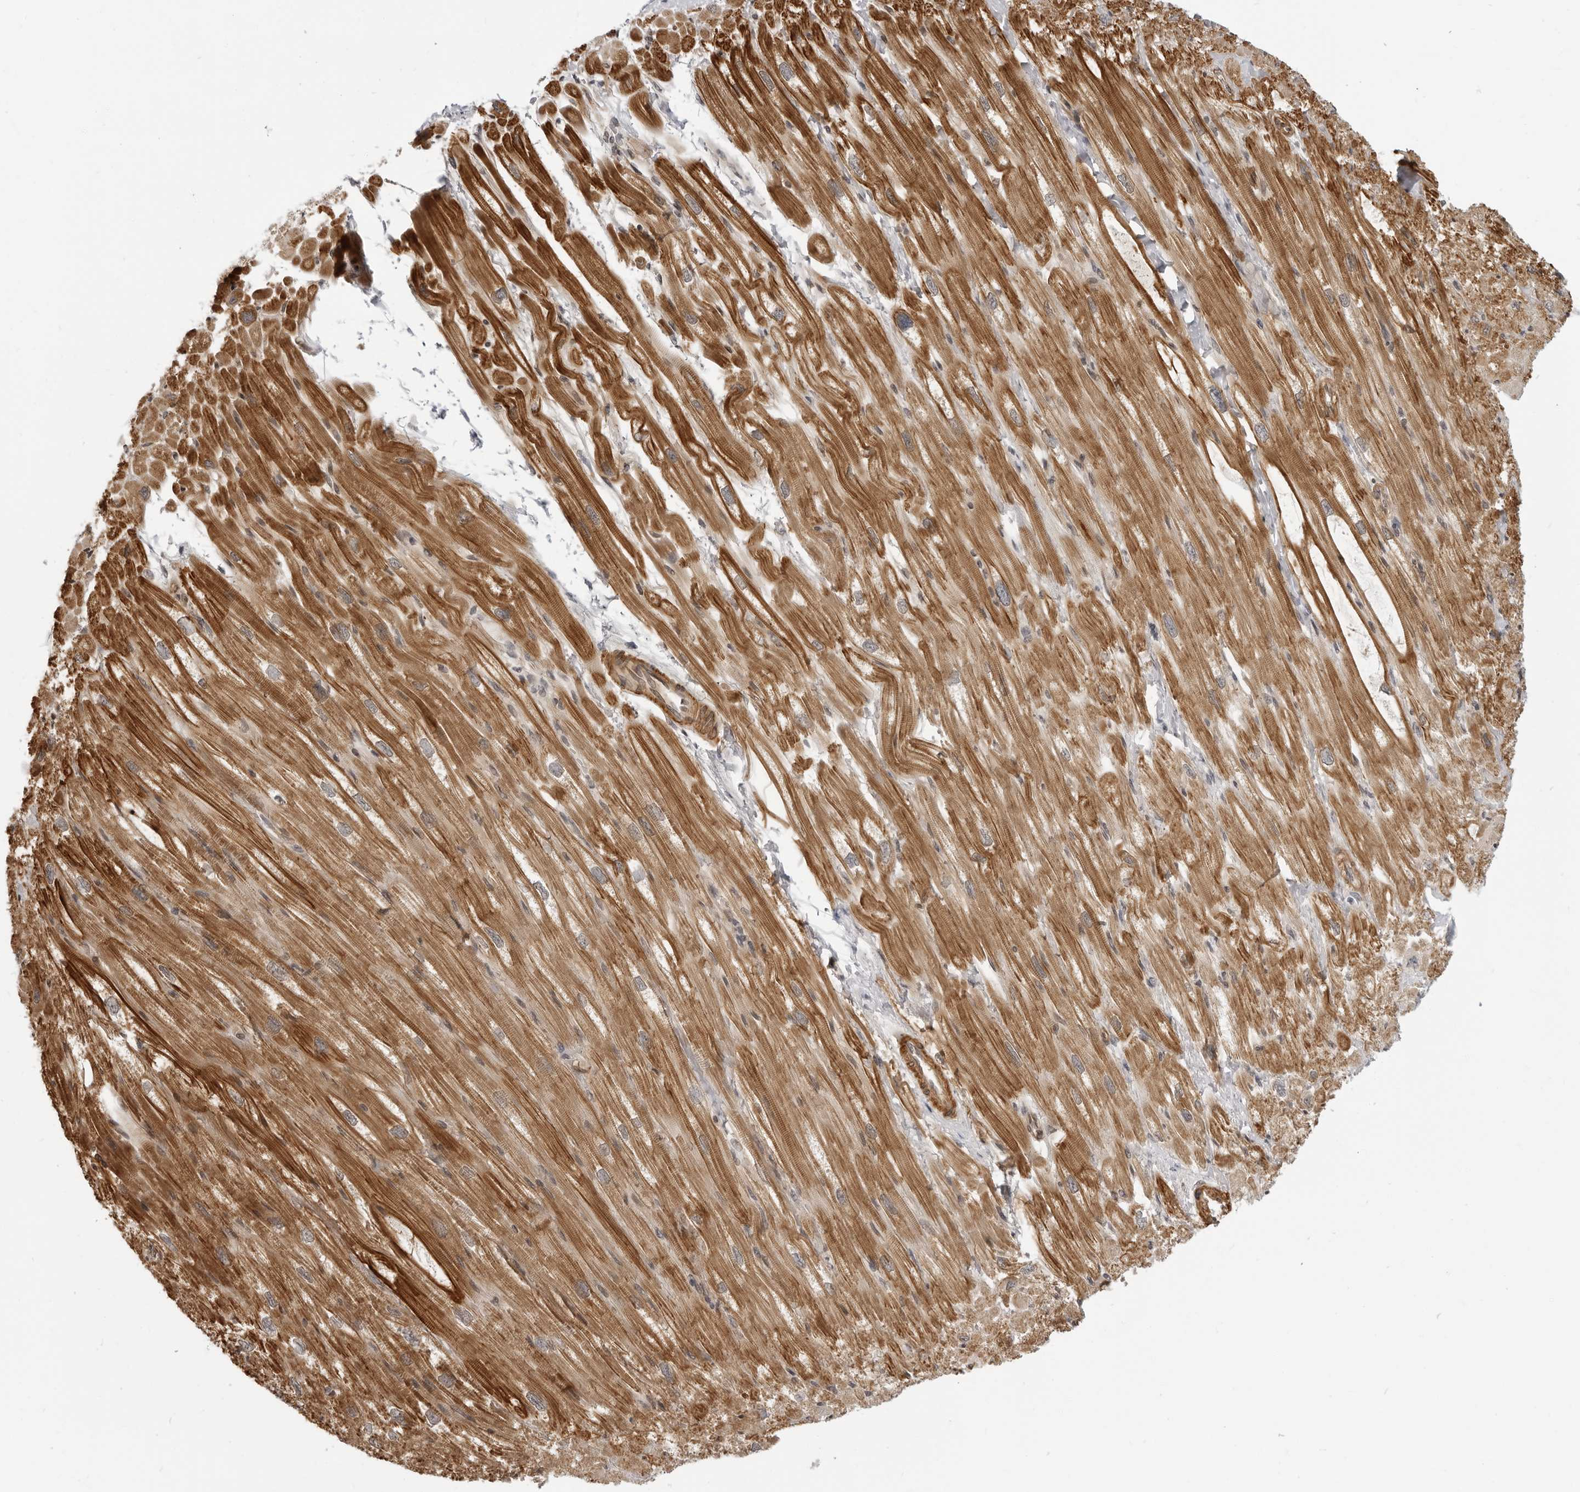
{"staining": {"intensity": "moderate", "quantity": ">75%", "location": "cytoplasmic/membranous"}, "tissue": "heart muscle", "cell_type": "Cardiomyocytes", "image_type": "normal", "snomed": [{"axis": "morphology", "description": "Normal tissue, NOS"}, {"axis": "topography", "description": "Heart"}], "caption": "A brown stain highlights moderate cytoplasmic/membranous expression of a protein in cardiomyocytes of normal human heart muscle.", "gene": "SRGAP2", "patient": {"sex": "male", "age": 50}}